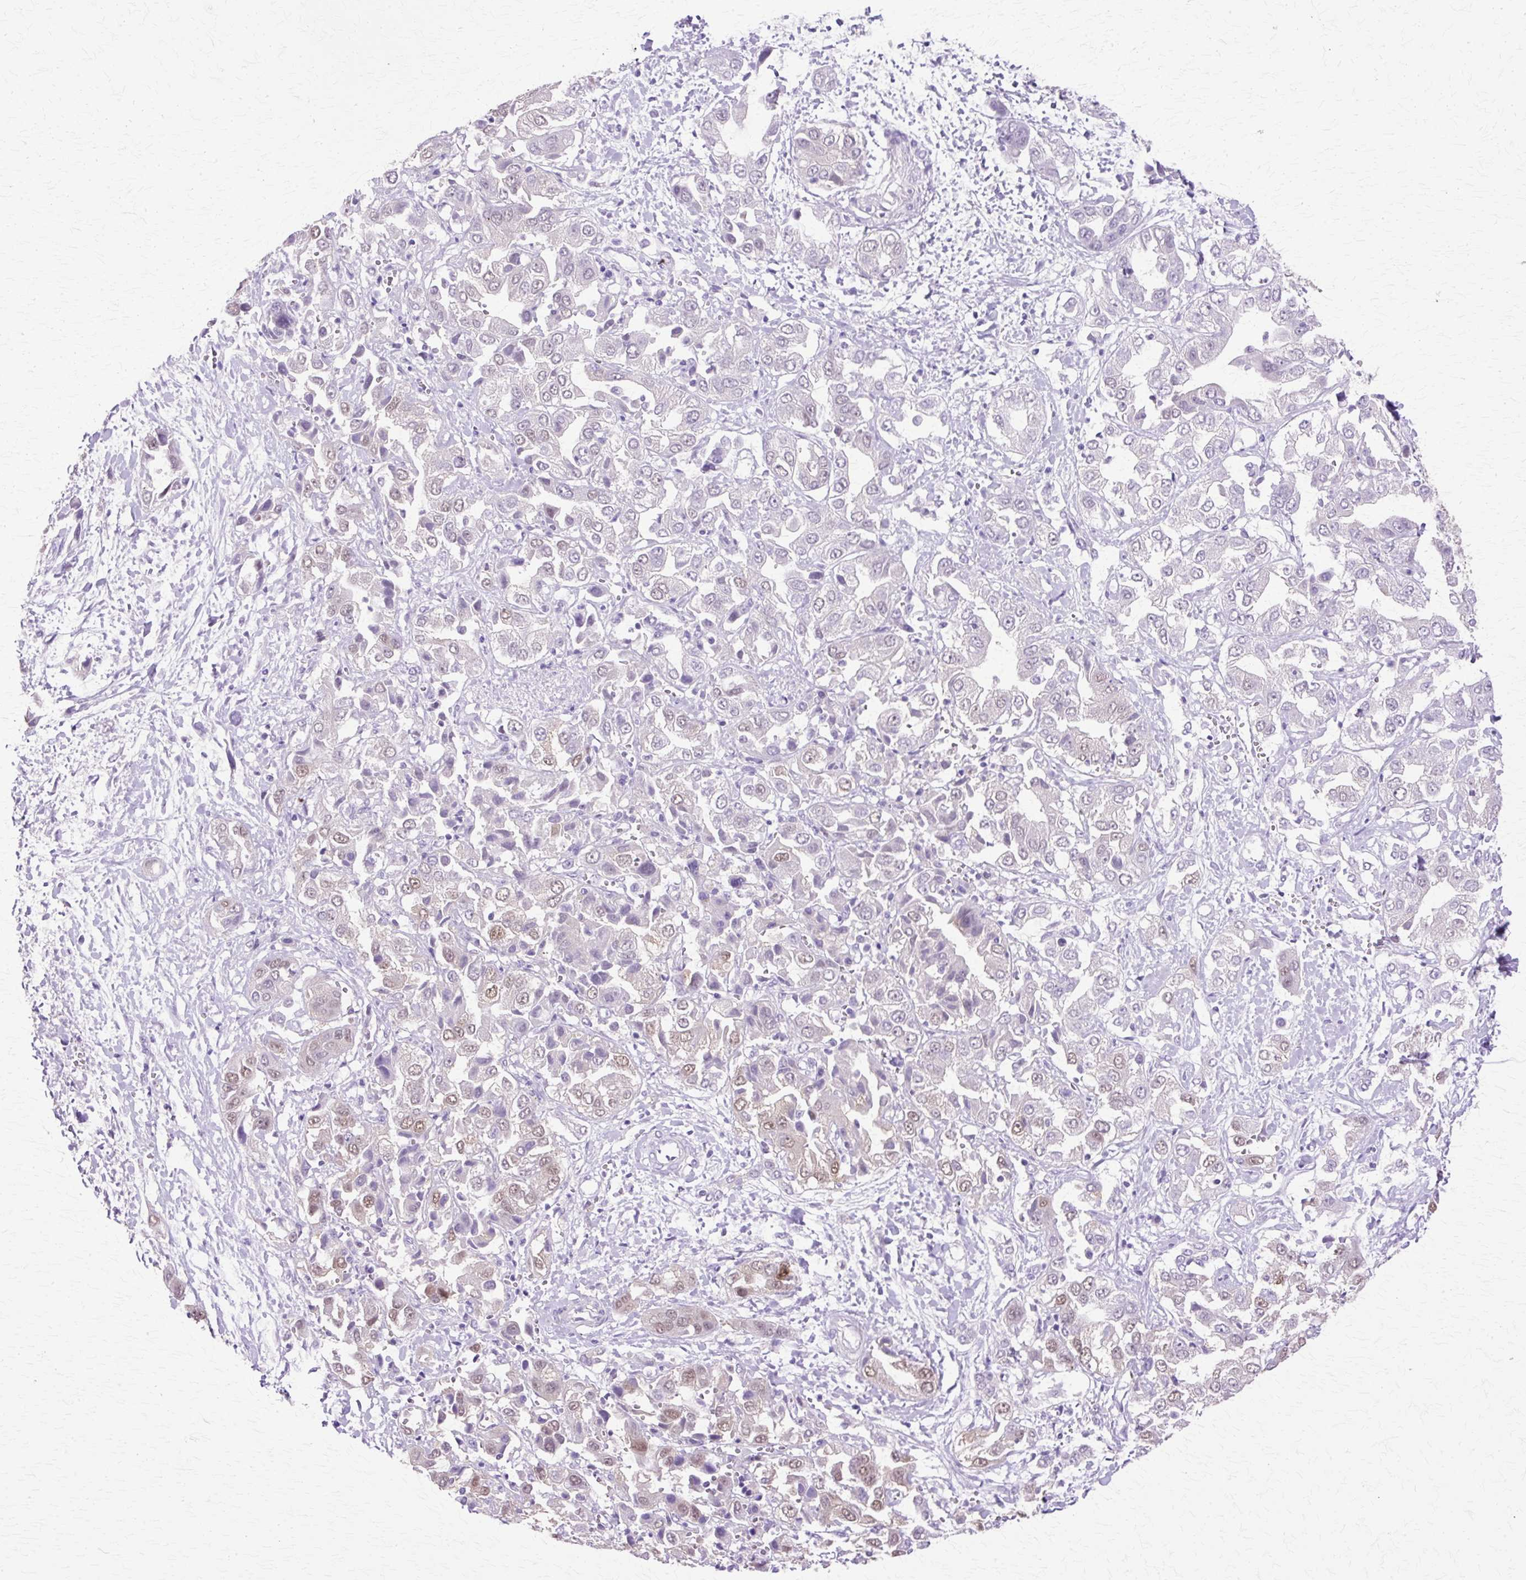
{"staining": {"intensity": "moderate", "quantity": "<25%", "location": "nuclear"}, "tissue": "liver cancer", "cell_type": "Tumor cells", "image_type": "cancer", "snomed": [{"axis": "morphology", "description": "Cholangiocarcinoma"}, {"axis": "topography", "description": "Liver"}], "caption": "About <25% of tumor cells in liver cancer exhibit moderate nuclear protein expression as visualized by brown immunohistochemical staining.", "gene": "HSPA8", "patient": {"sex": "female", "age": 52}}